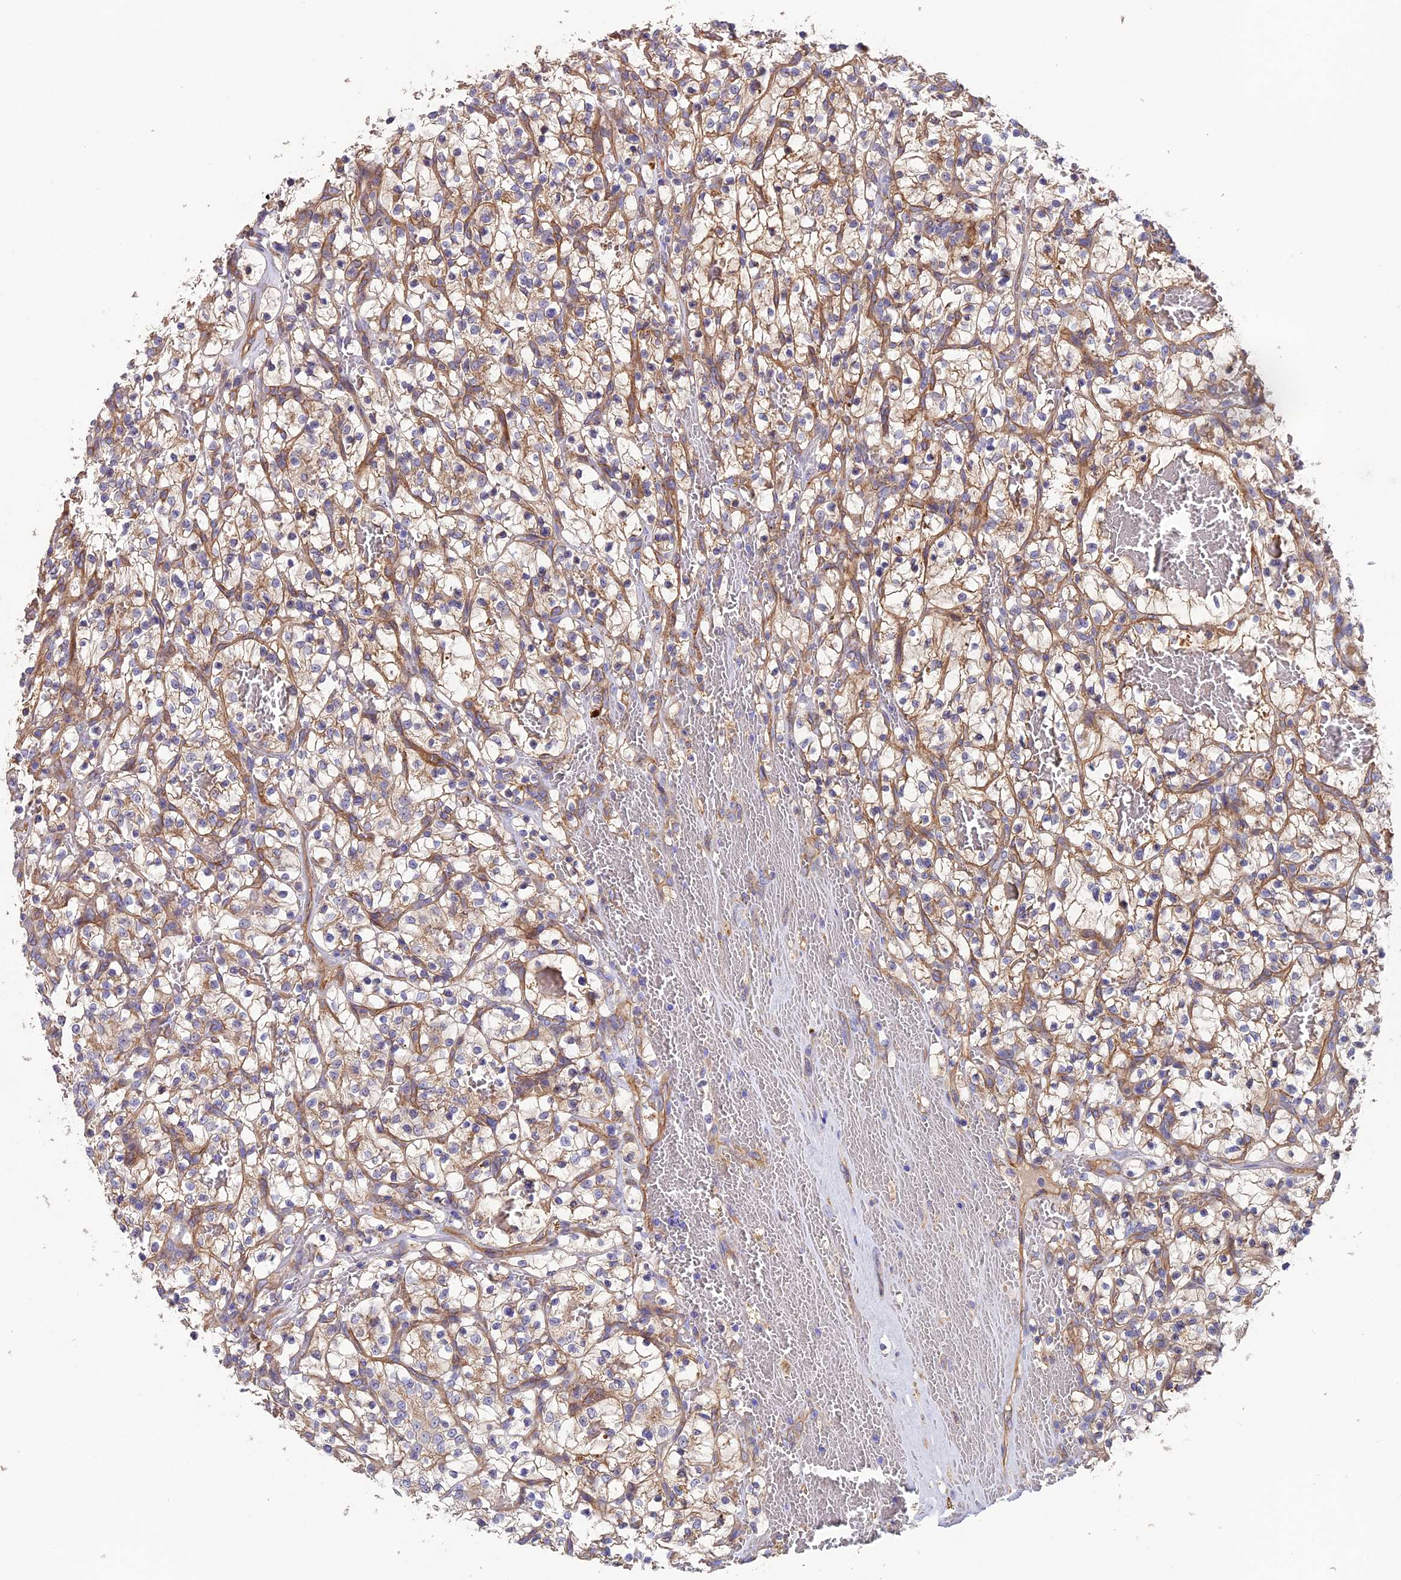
{"staining": {"intensity": "weak", "quantity": "25%-75%", "location": "cytoplasmic/membranous"}, "tissue": "renal cancer", "cell_type": "Tumor cells", "image_type": "cancer", "snomed": [{"axis": "morphology", "description": "Adenocarcinoma, NOS"}, {"axis": "topography", "description": "Kidney"}], "caption": "Tumor cells show low levels of weak cytoplasmic/membranous expression in approximately 25%-75% of cells in renal cancer (adenocarcinoma). The staining is performed using DAB brown chromogen to label protein expression. The nuclei are counter-stained blue using hematoxylin.", "gene": "DUS3L", "patient": {"sex": "female", "age": 57}}